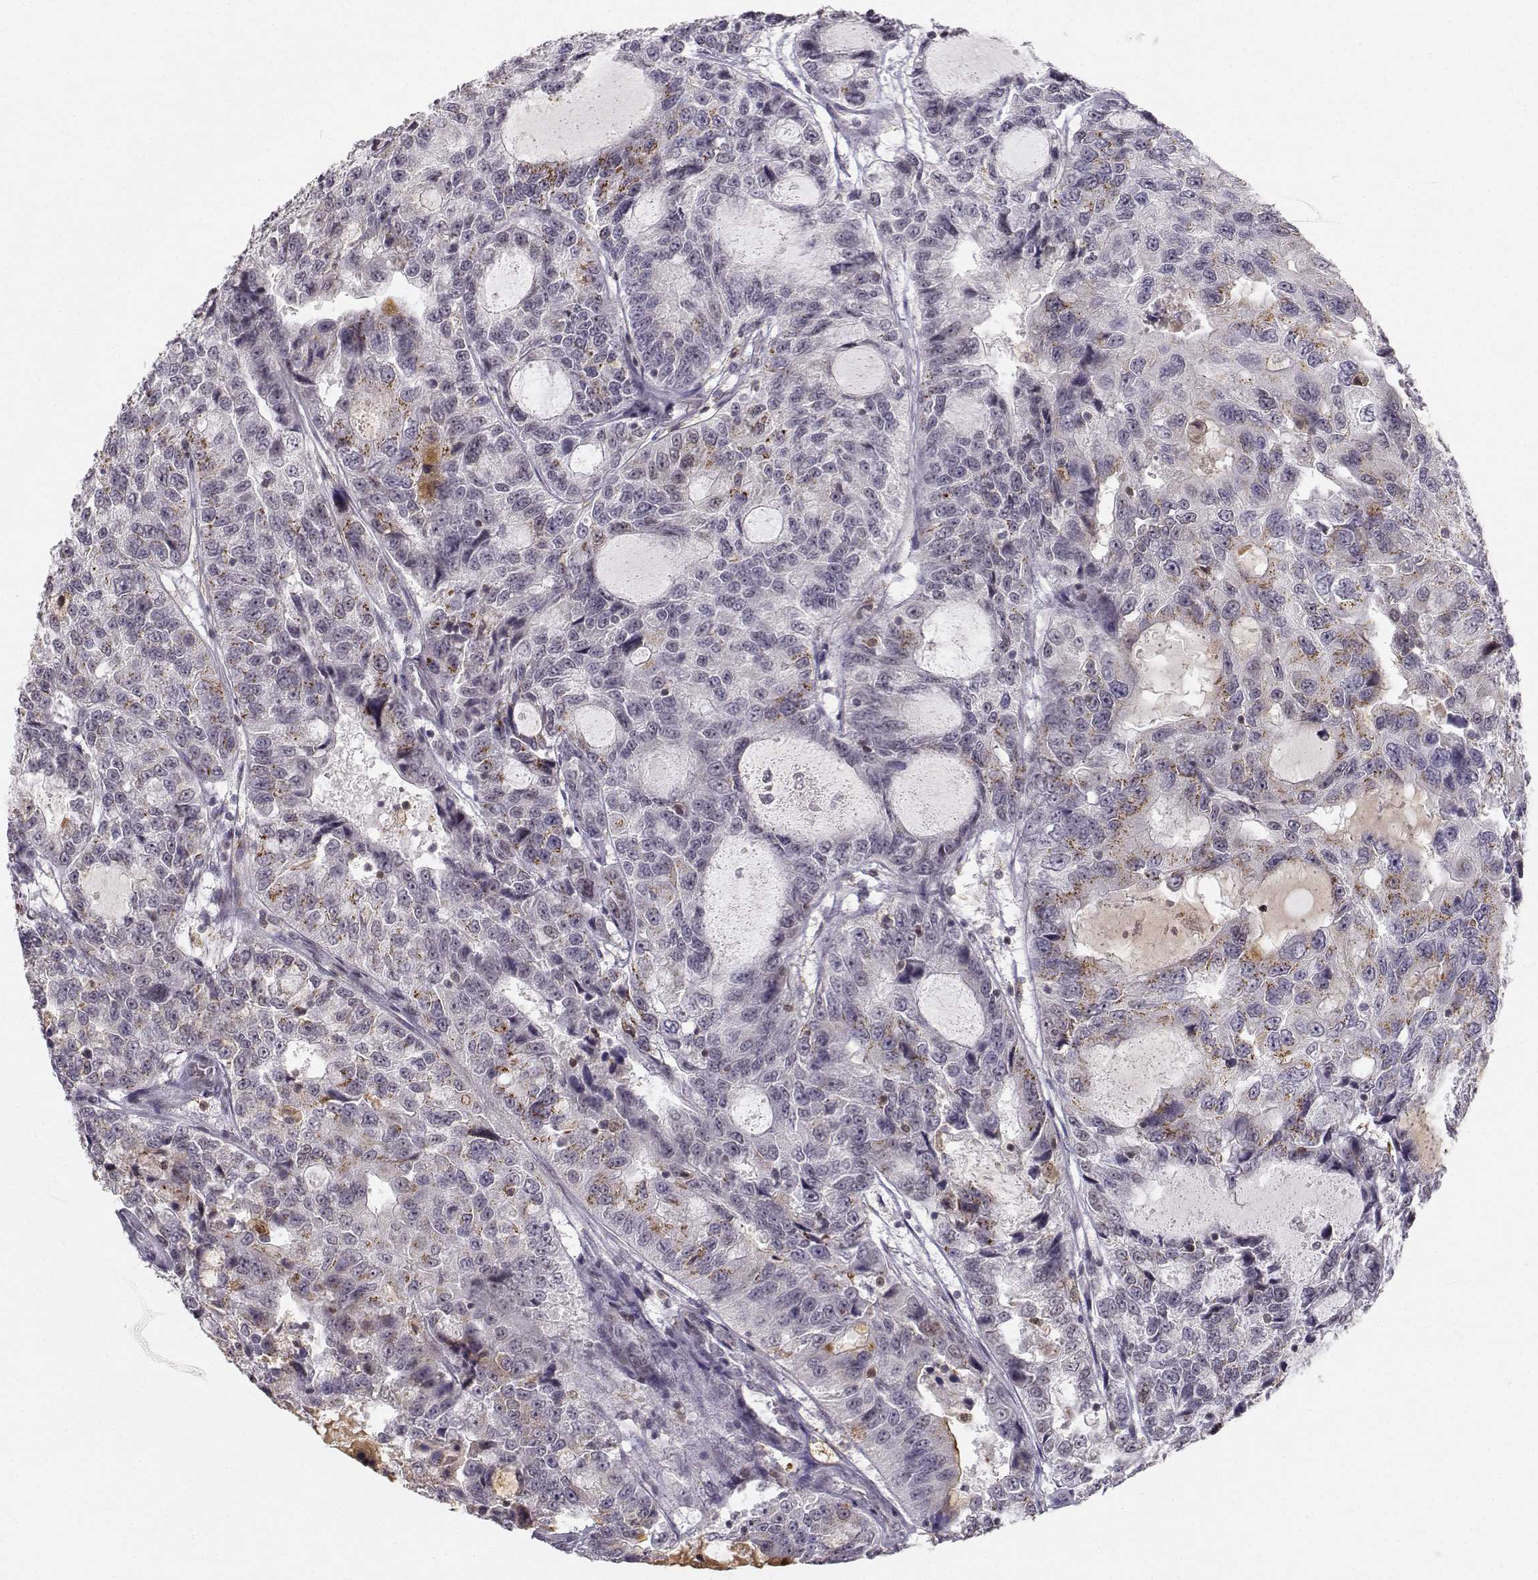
{"staining": {"intensity": "moderate", "quantity": "<25%", "location": "cytoplasmic/membranous"}, "tissue": "urothelial cancer", "cell_type": "Tumor cells", "image_type": "cancer", "snomed": [{"axis": "morphology", "description": "Urothelial carcinoma, NOS"}, {"axis": "morphology", "description": "Urothelial carcinoma, High grade"}, {"axis": "topography", "description": "Urinary bladder"}], "caption": "An immunohistochemistry image of neoplastic tissue is shown. Protein staining in brown labels moderate cytoplasmic/membranous positivity in high-grade urothelial carcinoma within tumor cells. (DAB (3,3'-diaminobenzidine) IHC with brightfield microscopy, high magnification).", "gene": "HTR7", "patient": {"sex": "female", "age": 73}}